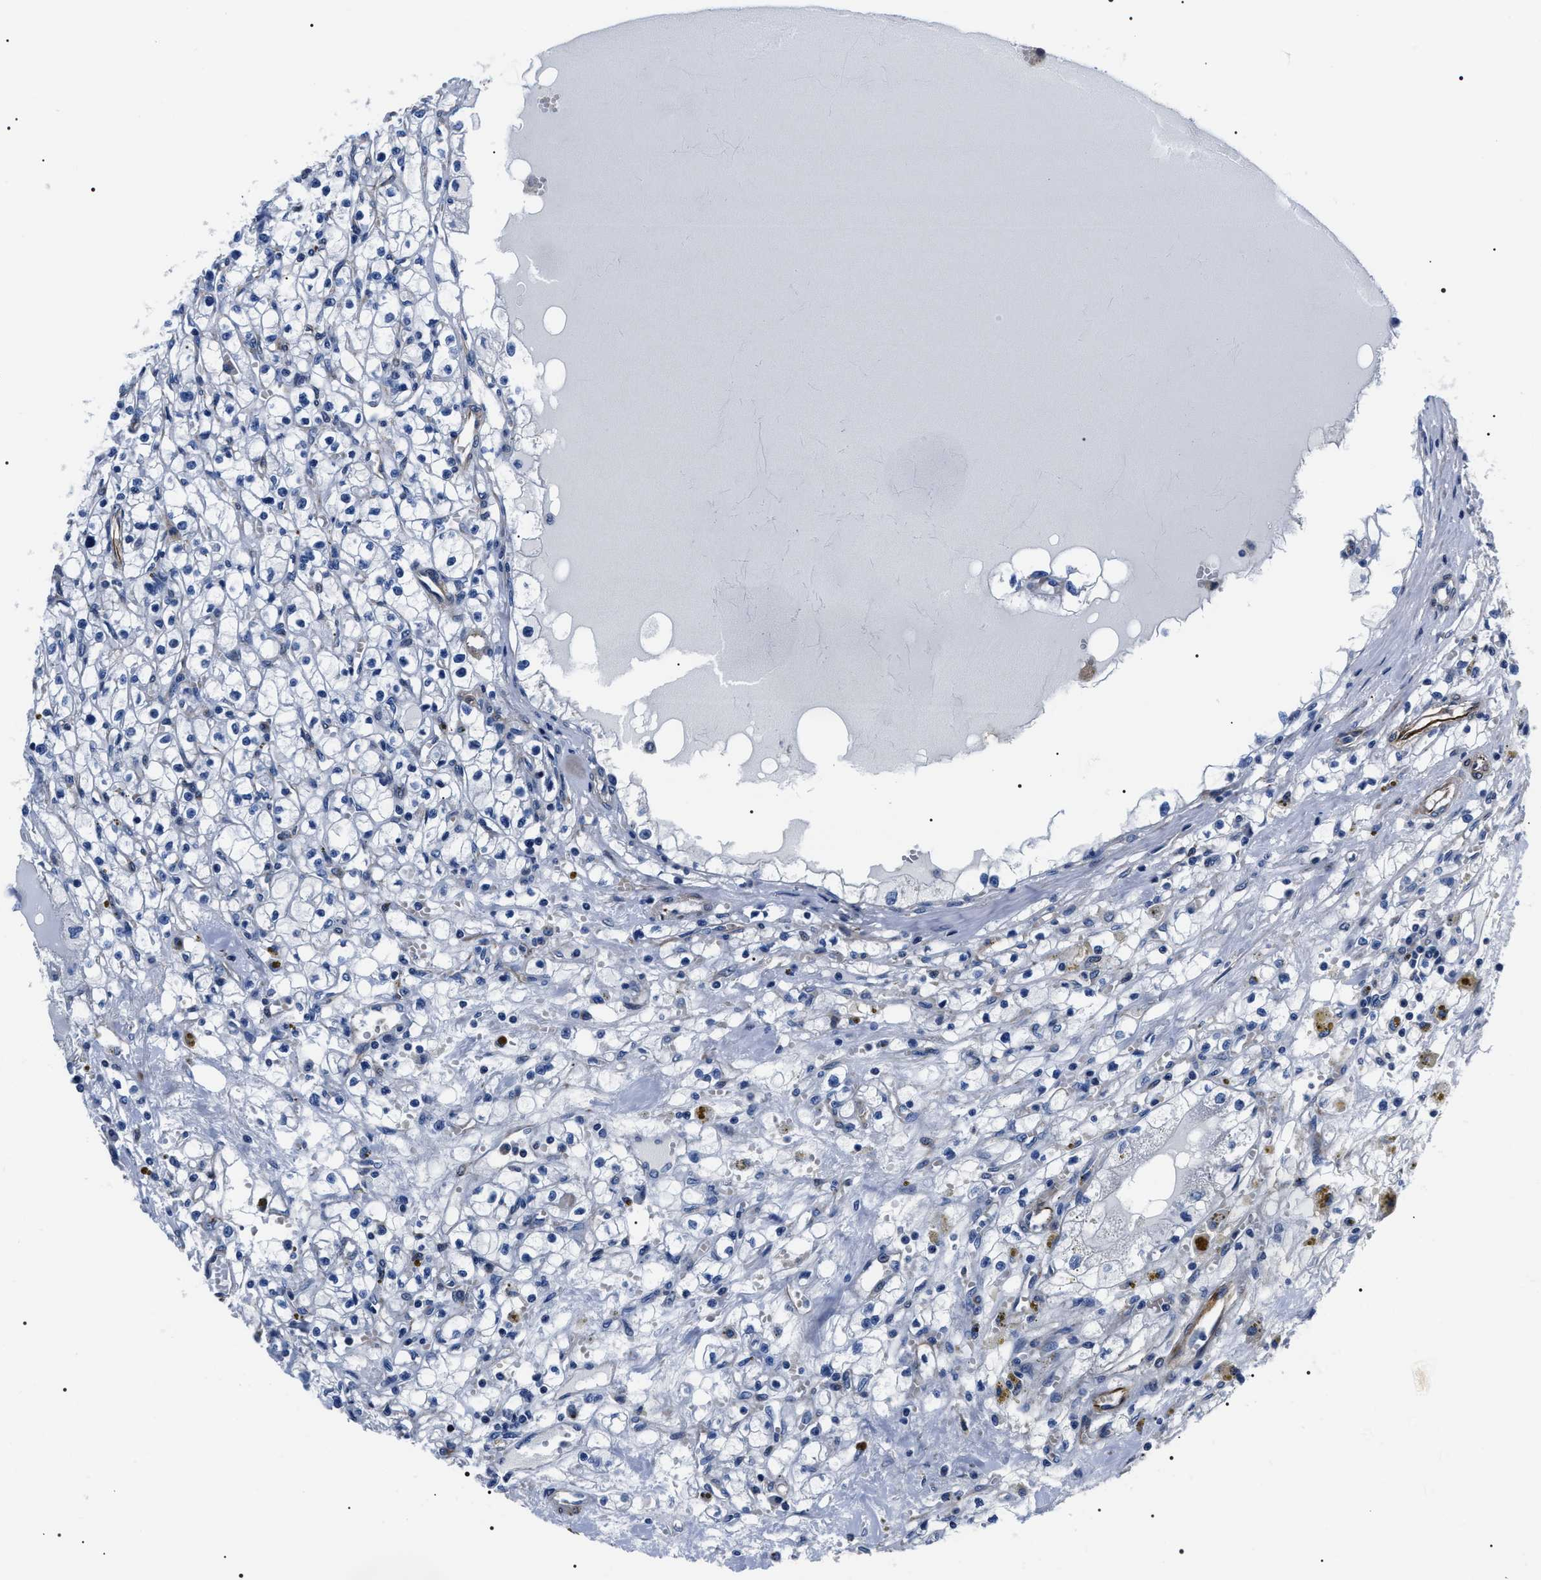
{"staining": {"intensity": "negative", "quantity": "none", "location": "none"}, "tissue": "renal cancer", "cell_type": "Tumor cells", "image_type": "cancer", "snomed": [{"axis": "morphology", "description": "Adenocarcinoma, NOS"}, {"axis": "topography", "description": "Kidney"}], "caption": "The histopathology image reveals no significant expression in tumor cells of renal adenocarcinoma. (DAB immunohistochemistry, high magnification).", "gene": "BAG2", "patient": {"sex": "male", "age": 56}}